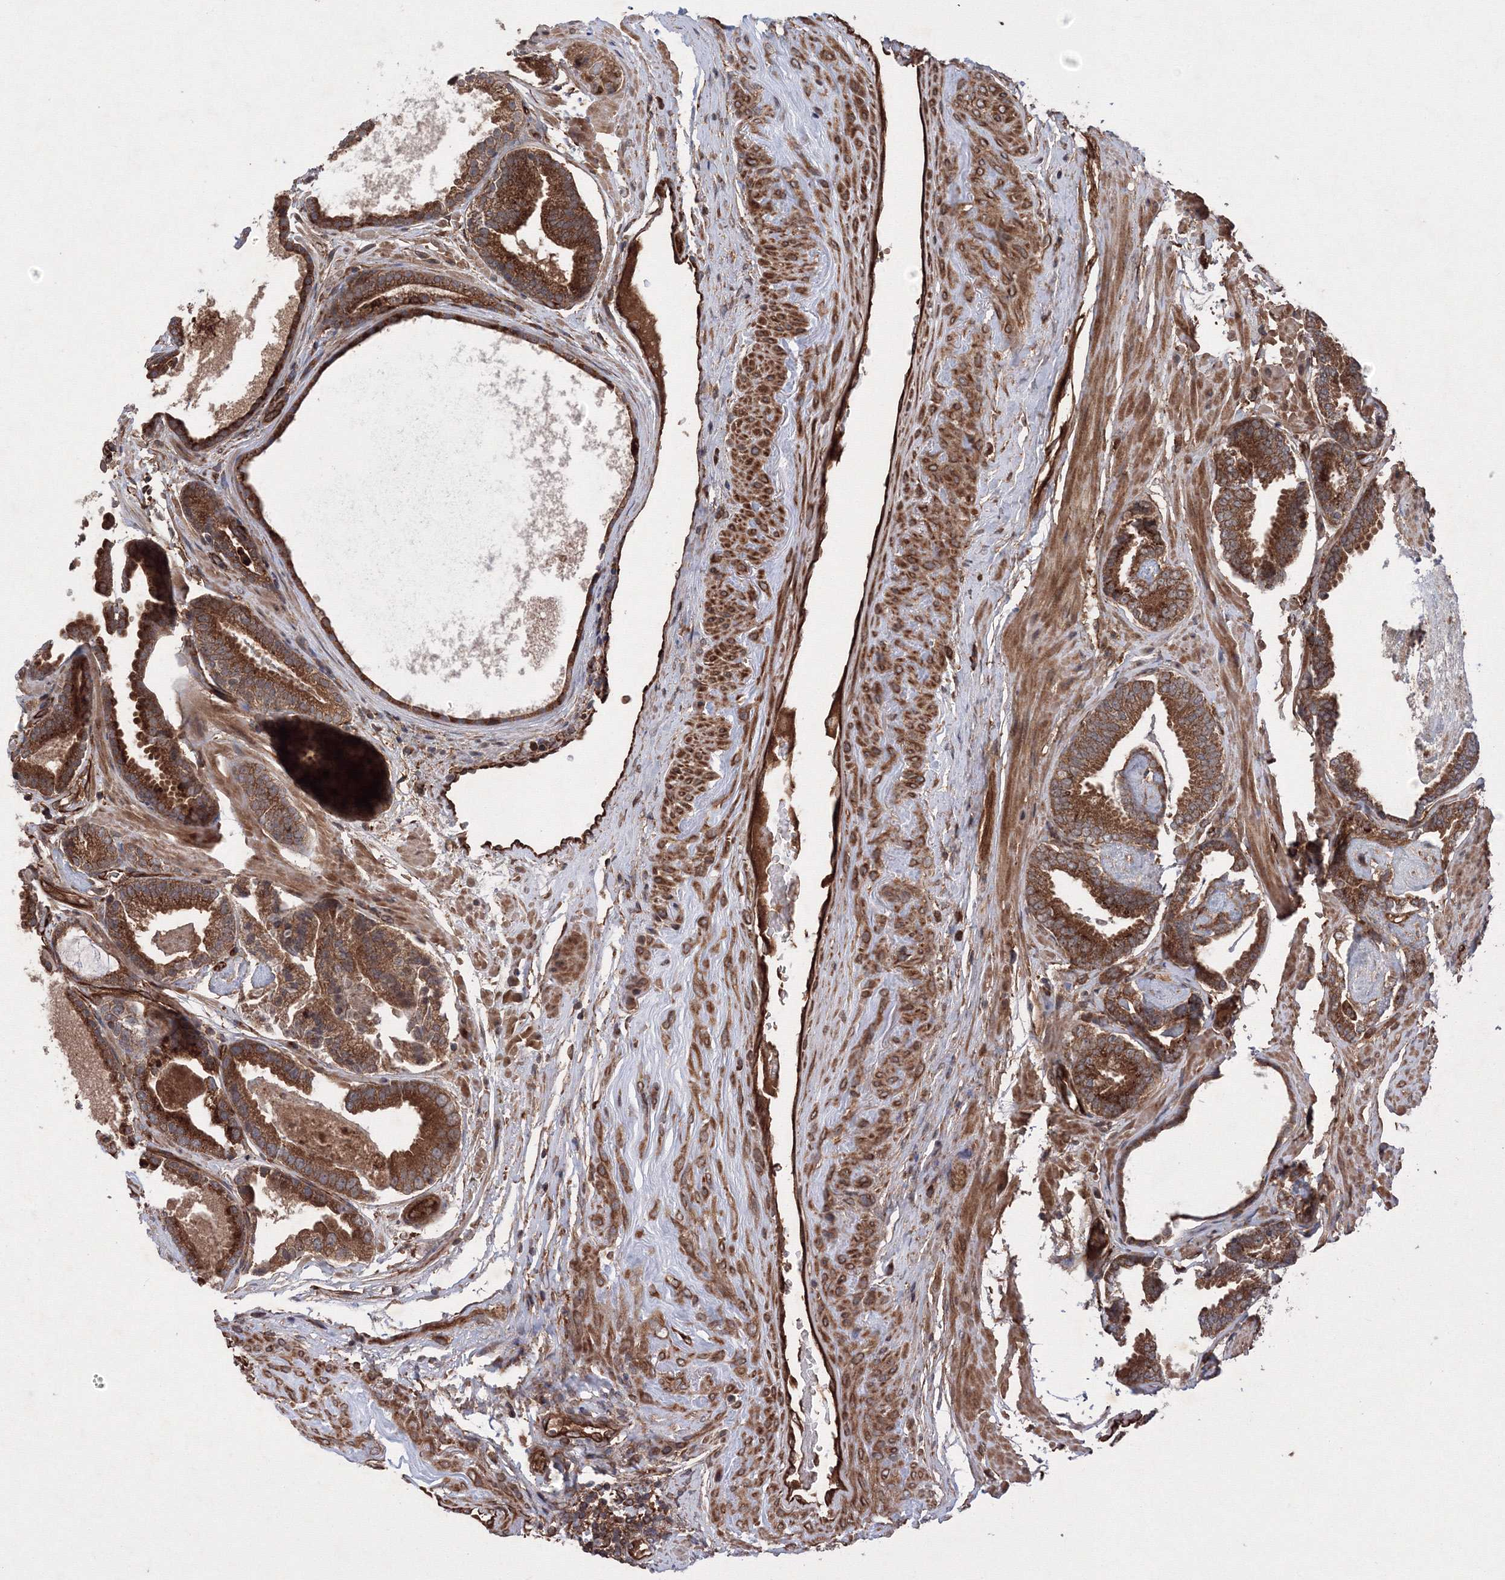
{"staining": {"intensity": "moderate", "quantity": ">75%", "location": "cytoplasmic/membranous"}, "tissue": "prostate cancer", "cell_type": "Tumor cells", "image_type": "cancer", "snomed": [{"axis": "morphology", "description": "Adenocarcinoma, Low grade"}, {"axis": "topography", "description": "Prostate"}], "caption": "Prostate adenocarcinoma (low-grade) was stained to show a protein in brown. There is medium levels of moderate cytoplasmic/membranous expression in approximately >75% of tumor cells. (Stains: DAB in brown, nuclei in blue, Microscopy: brightfield microscopy at high magnification).", "gene": "ATG3", "patient": {"sex": "male", "age": 71}}